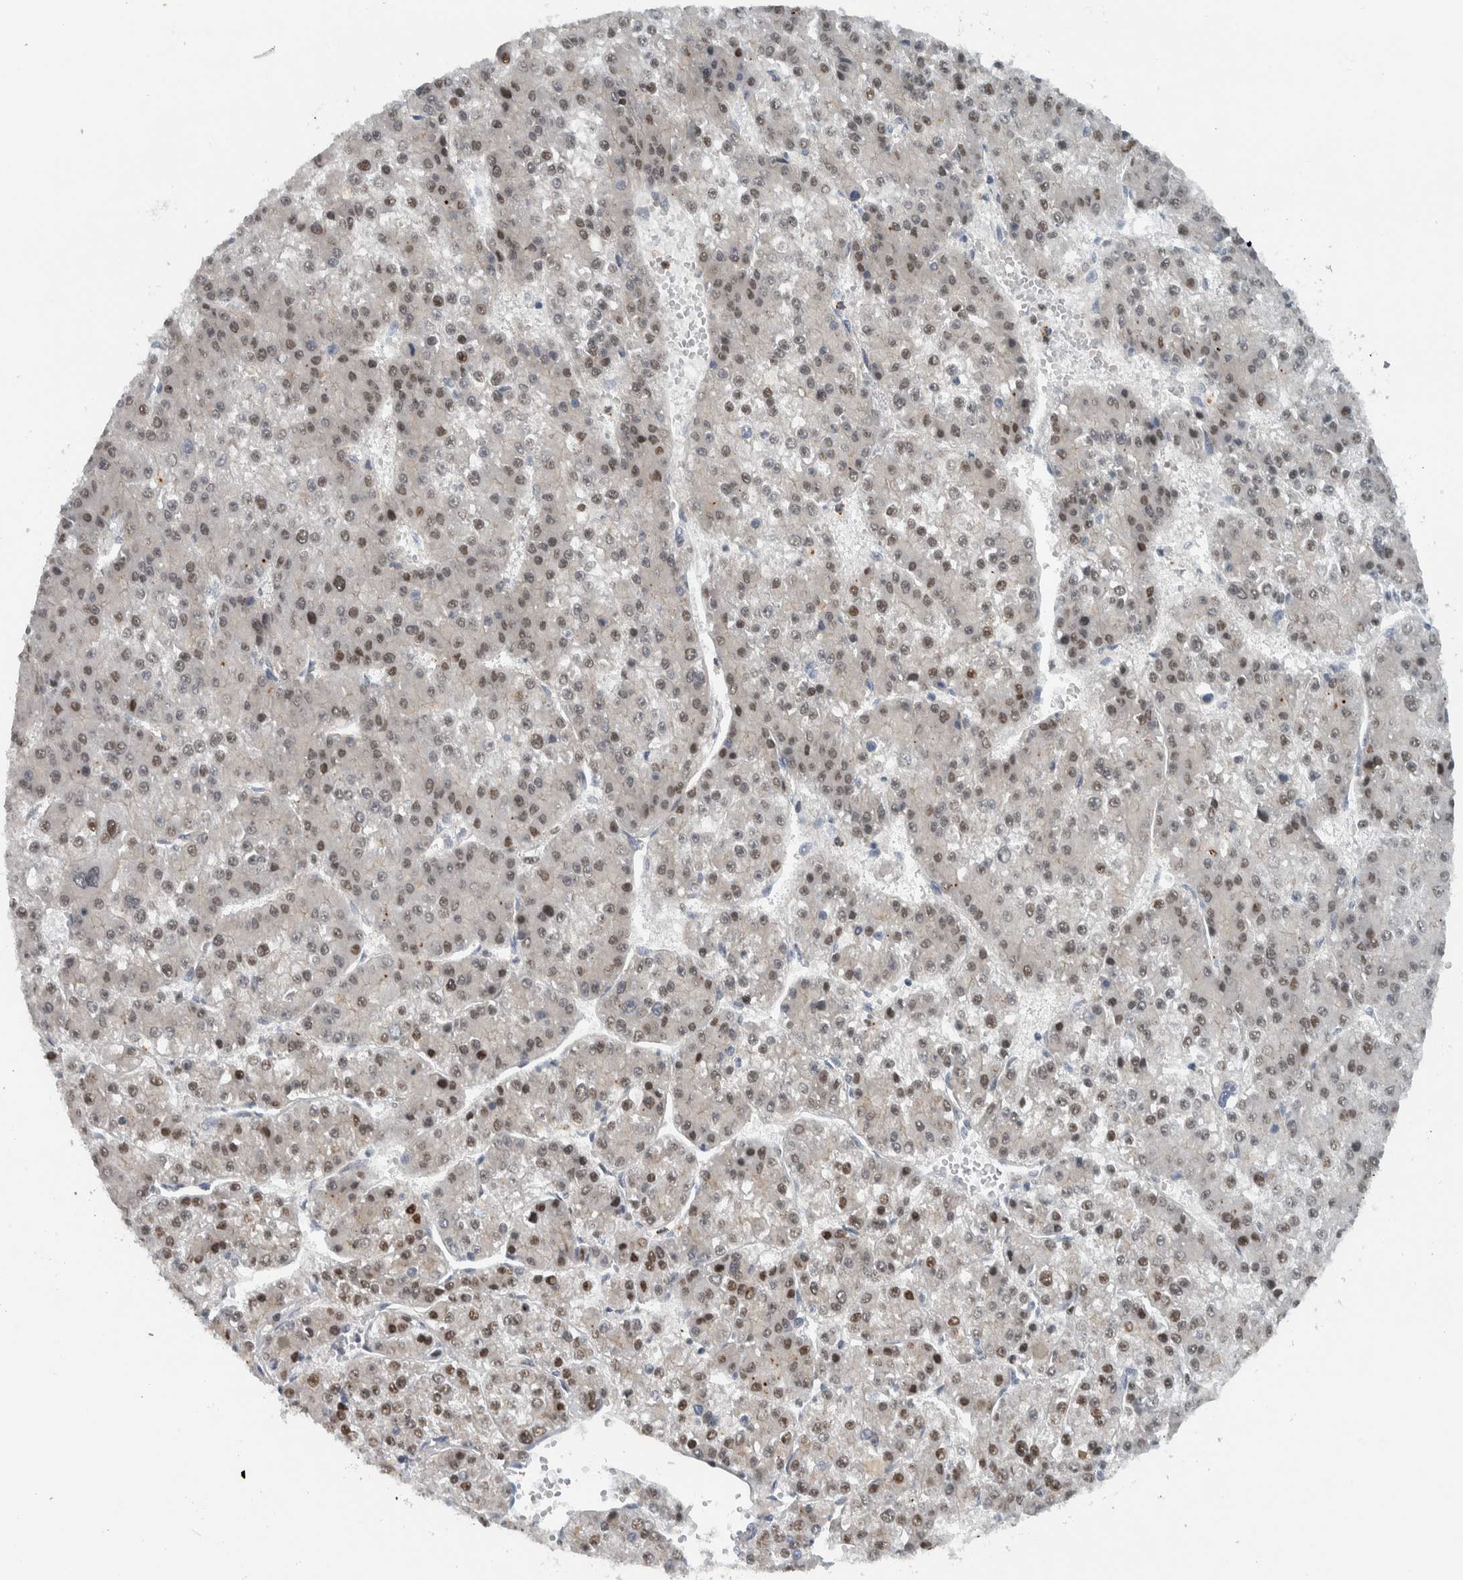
{"staining": {"intensity": "moderate", "quantity": ">75%", "location": "nuclear"}, "tissue": "liver cancer", "cell_type": "Tumor cells", "image_type": "cancer", "snomed": [{"axis": "morphology", "description": "Carcinoma, Hepatocellular, NOS"}, {"axis": "topography", "description": "Liver"}], "caption": "High-power microscopy captured an immunohistochemistry (IHC) micrograph of liver cancer, revealing moderate nuclear positivity in approximately >75% of tumor cells. Immunohistochemistry (ihc) stains the protein in brown and the nuclei are stained blue.", "gene": "ADPRM", "patient": {"sex": "female", "age": 73}}